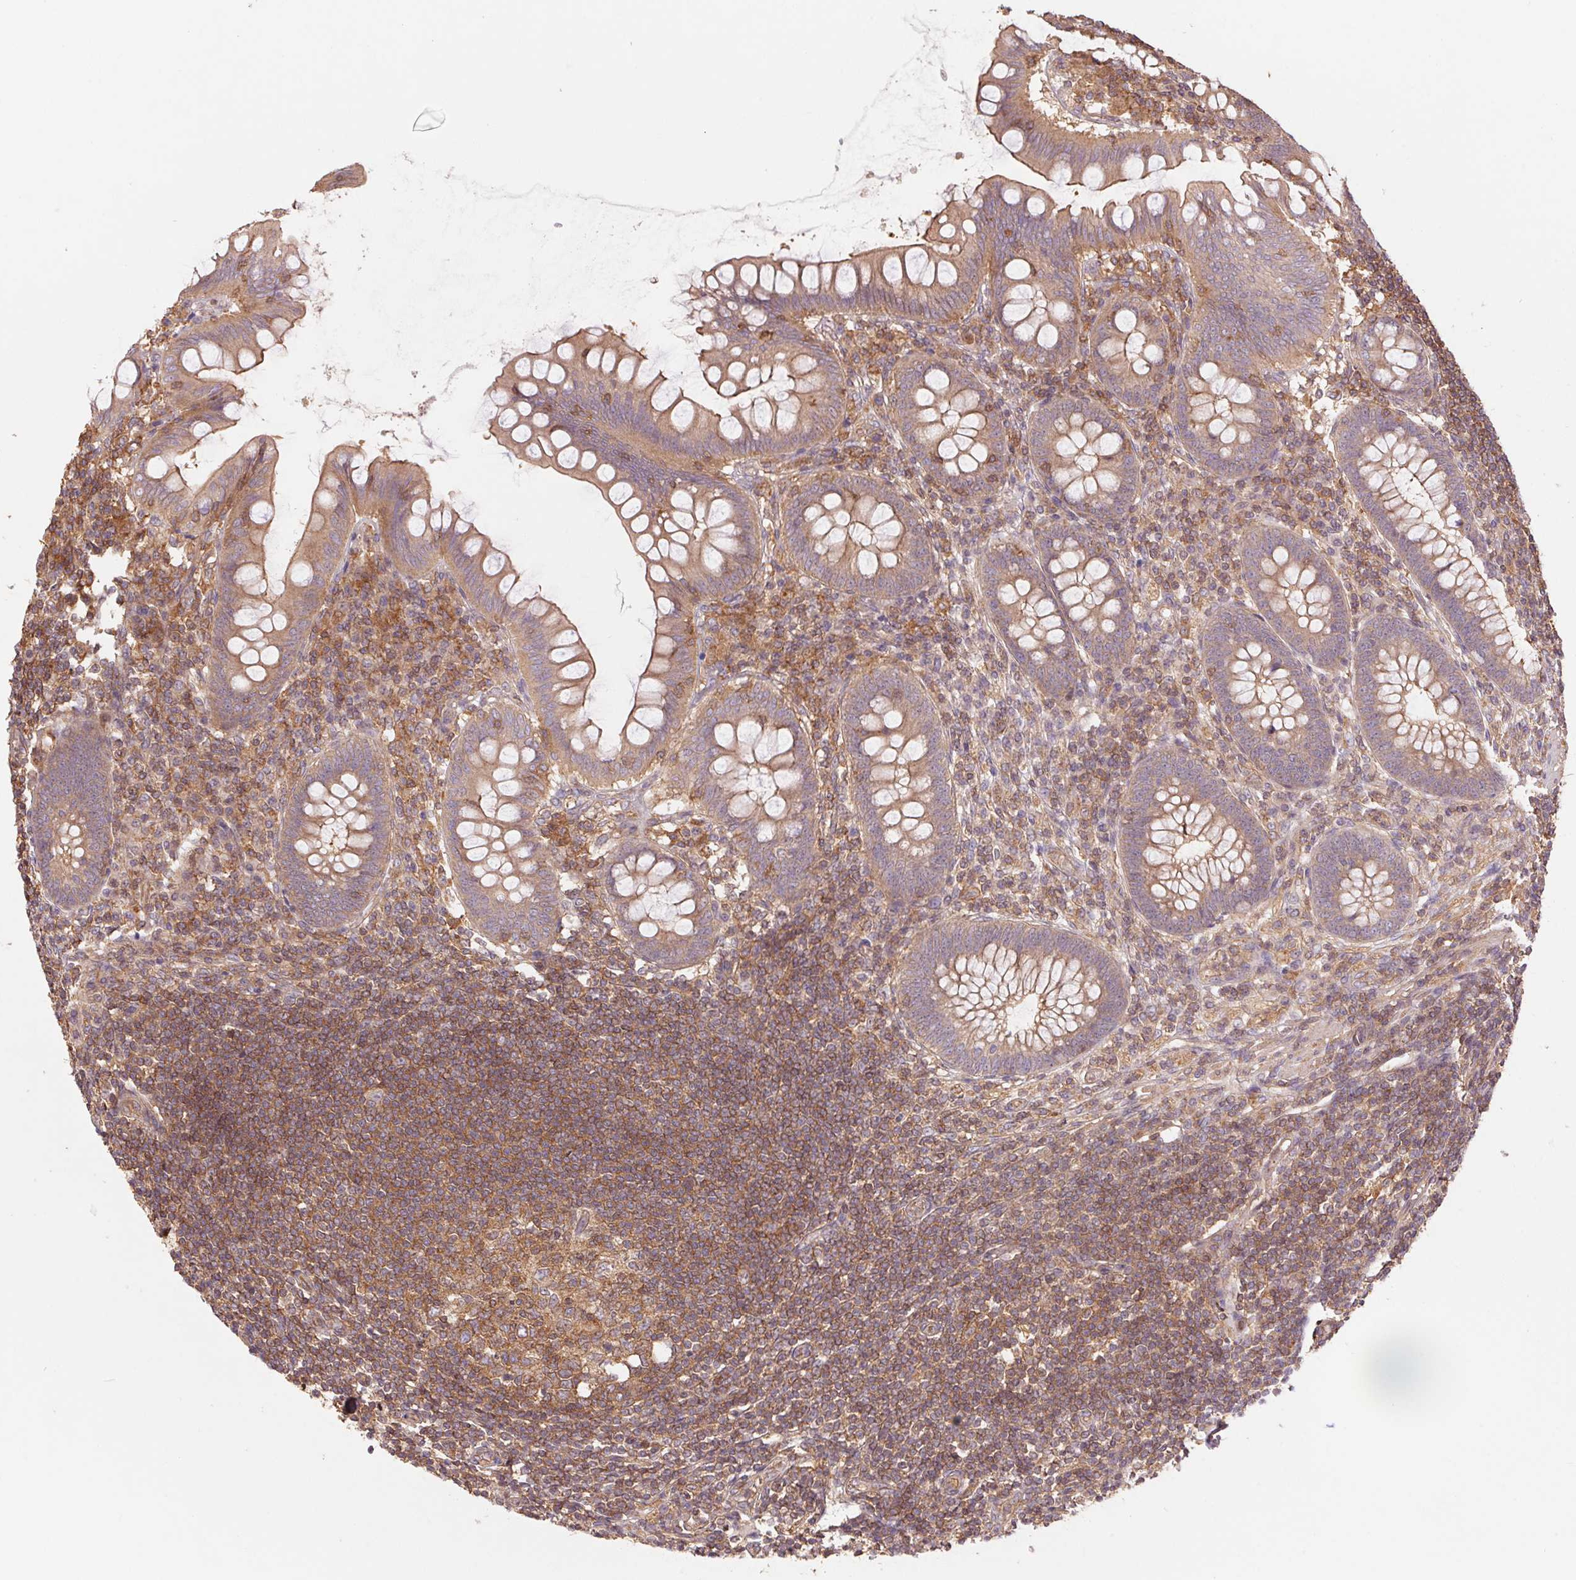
{"staining": {"intensity": "moderate", "quantity": ">75%", "location": "cytoplasmic/membranous"}, "tissue": "appendix", "cell_type": "Glandular cells", "image_type": "normal", "snomed": [{"axis": "morphology", "description": "Normal tissue, NOS"}, {"axis": "topography", "description": "Appendix"}], "caption": "Appendix stained with immunohistochemistry (IHC) reveals moderate cytoplasmic/membranous expression in about >75% of glandular cells.", "gene": "TUBA1A", "patient": {"sex": "female", "age": 57}}